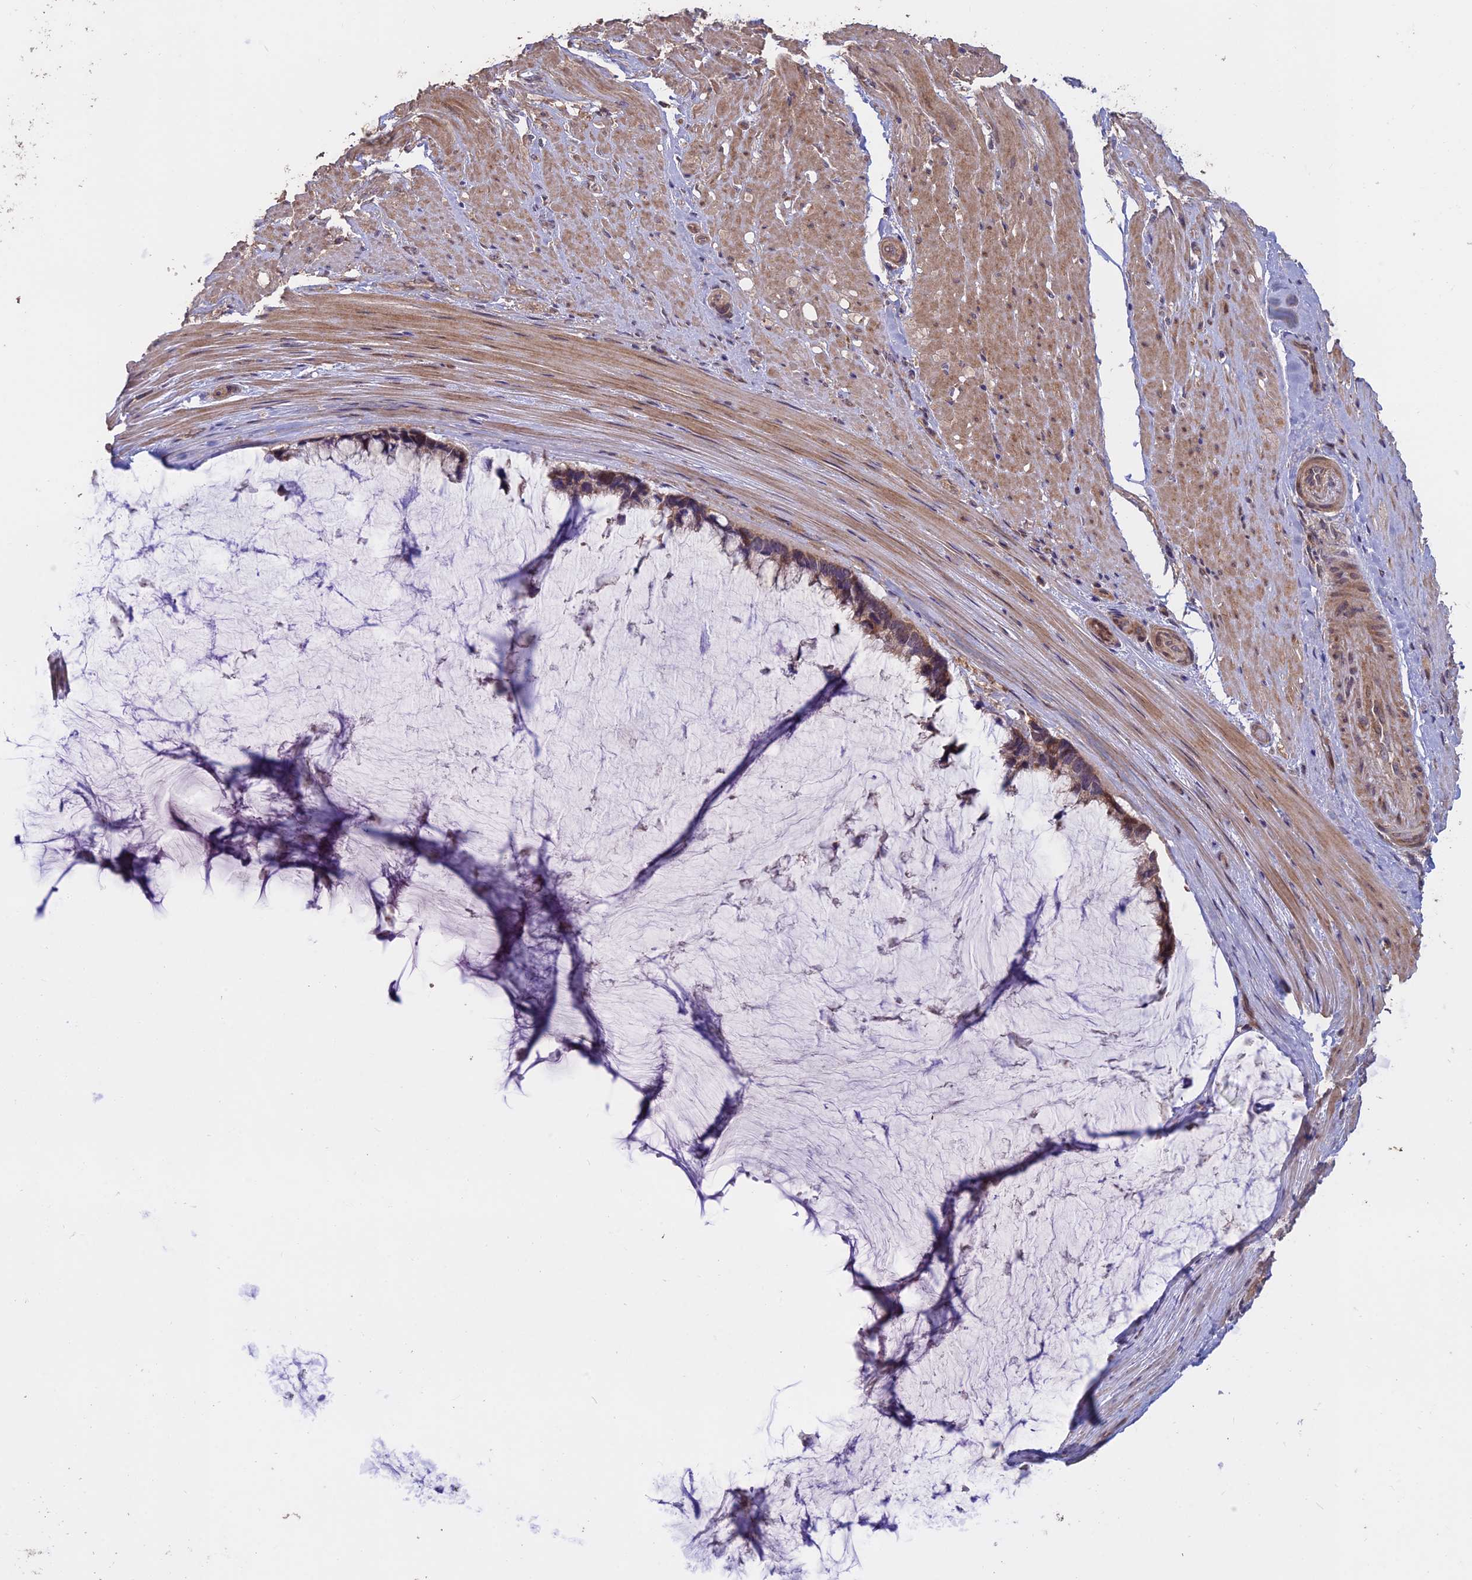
{"staining": {"intensity": "moderate", "quantity": ">75%", "location": "cytoplasmic/membranous"}, "tissue": "ovarian cancer", "cell_type": "Tumor cells", "image_type": "cancer", "snomed": [{"axis": "morphology", "description": "Cystadenocarcinoma, mucinous, NOS"}, {"axis": "topography", "description": "Ovary"}], "caption": "Moderate cytoplasmic/membranous protein staining is seen in about >75% of tumor cells in mucinous cystadenocarcinoma (ovarian).", "gene": "SHISA5", "patient": {"sex": "female", "age": 39}}